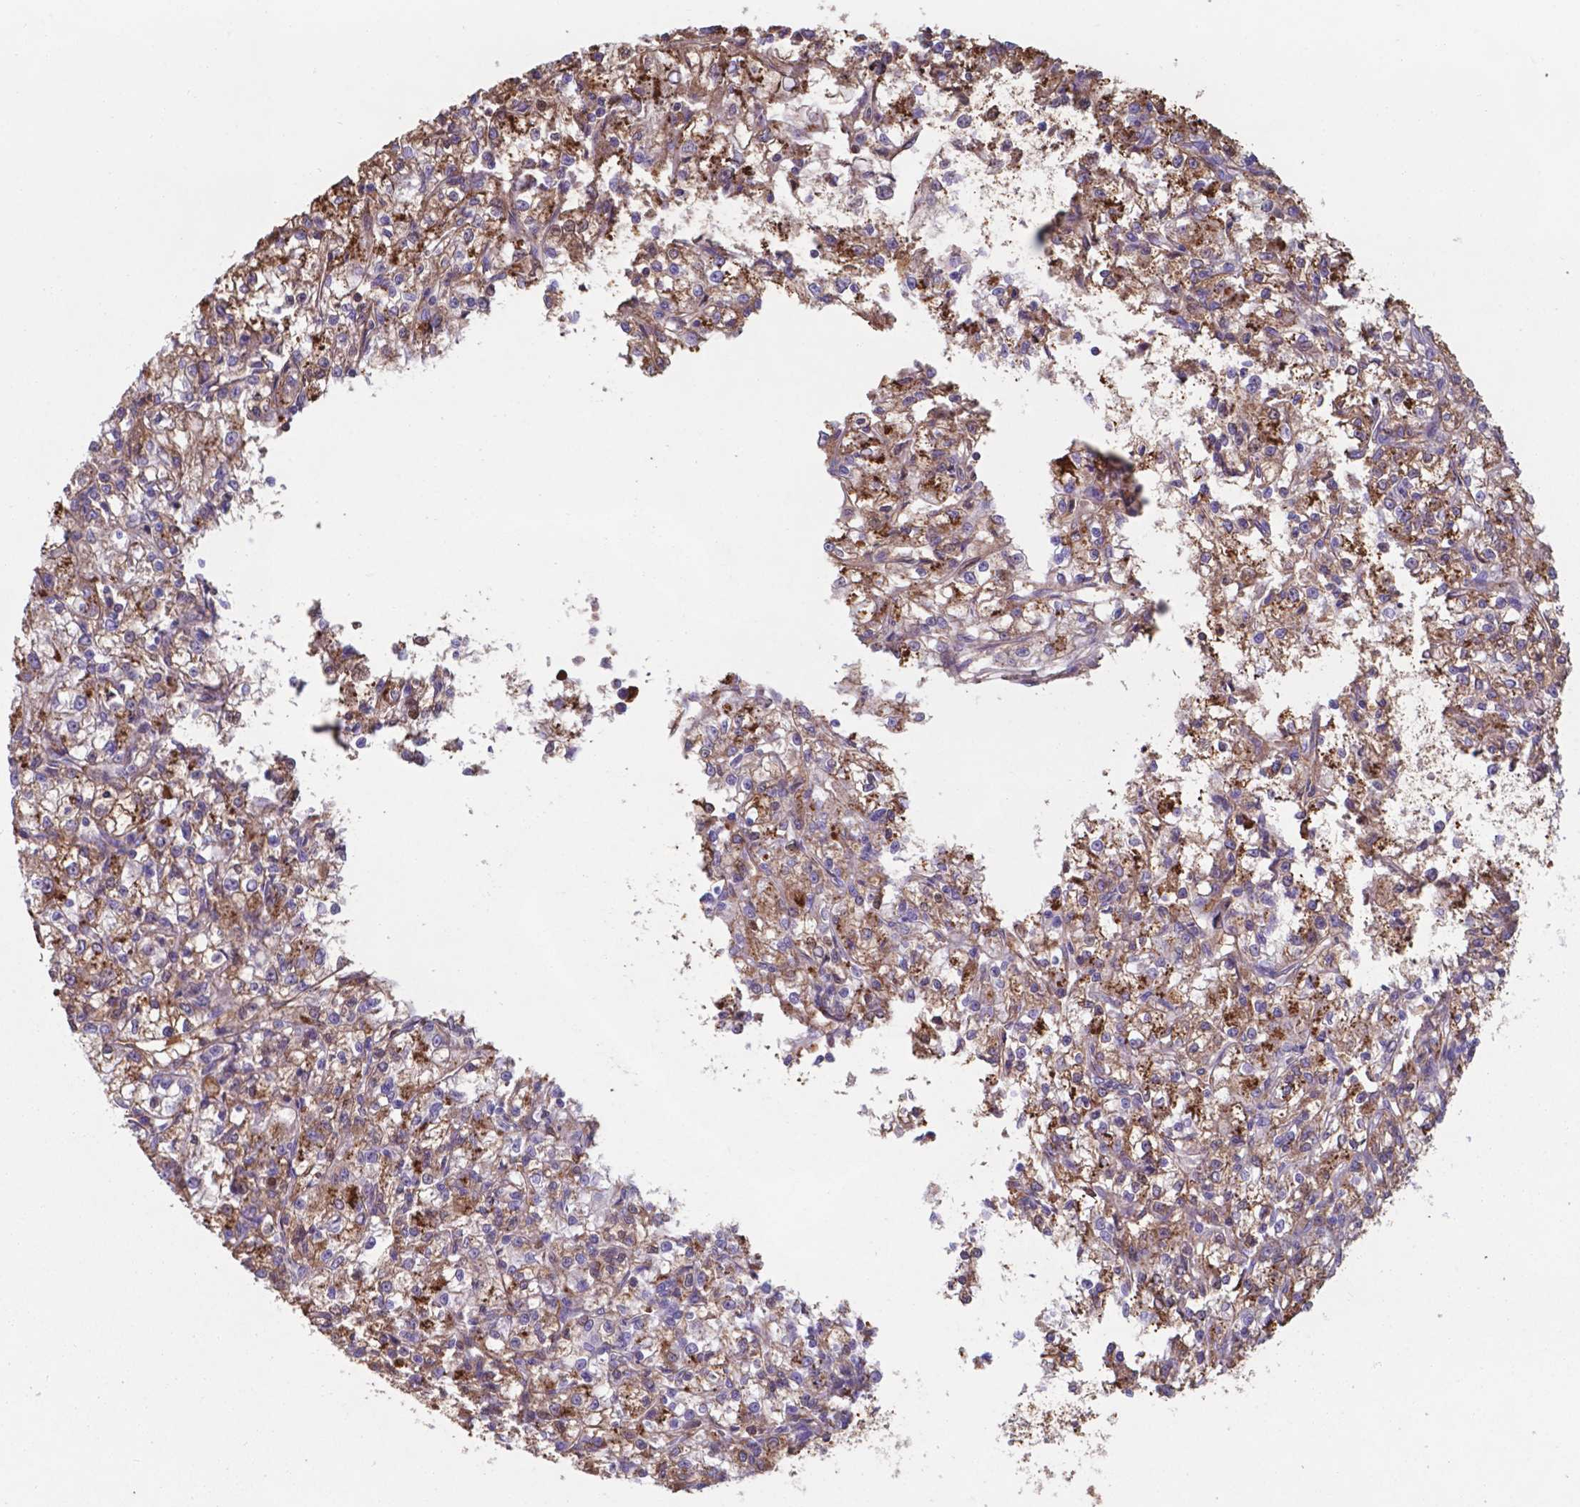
{"staining": {"intensity": "negative", "quantity": "none", "location": "none"}, "tissue": "renal cancer", "cell_type": "Tumor cells", "image_type": "cancer", "snomed": [{"axis": "morphology", "description": "Adenocarcinoma, NOS"}, {"axis": "topography", "description": "Kidney"}], "caption": "Adenocarcinoma (renal) stained for a protein using IHC exhibits no positivity tumor cells.", "gene": "SERPINA1", "patient": {"sex": "female", "age": 59}}